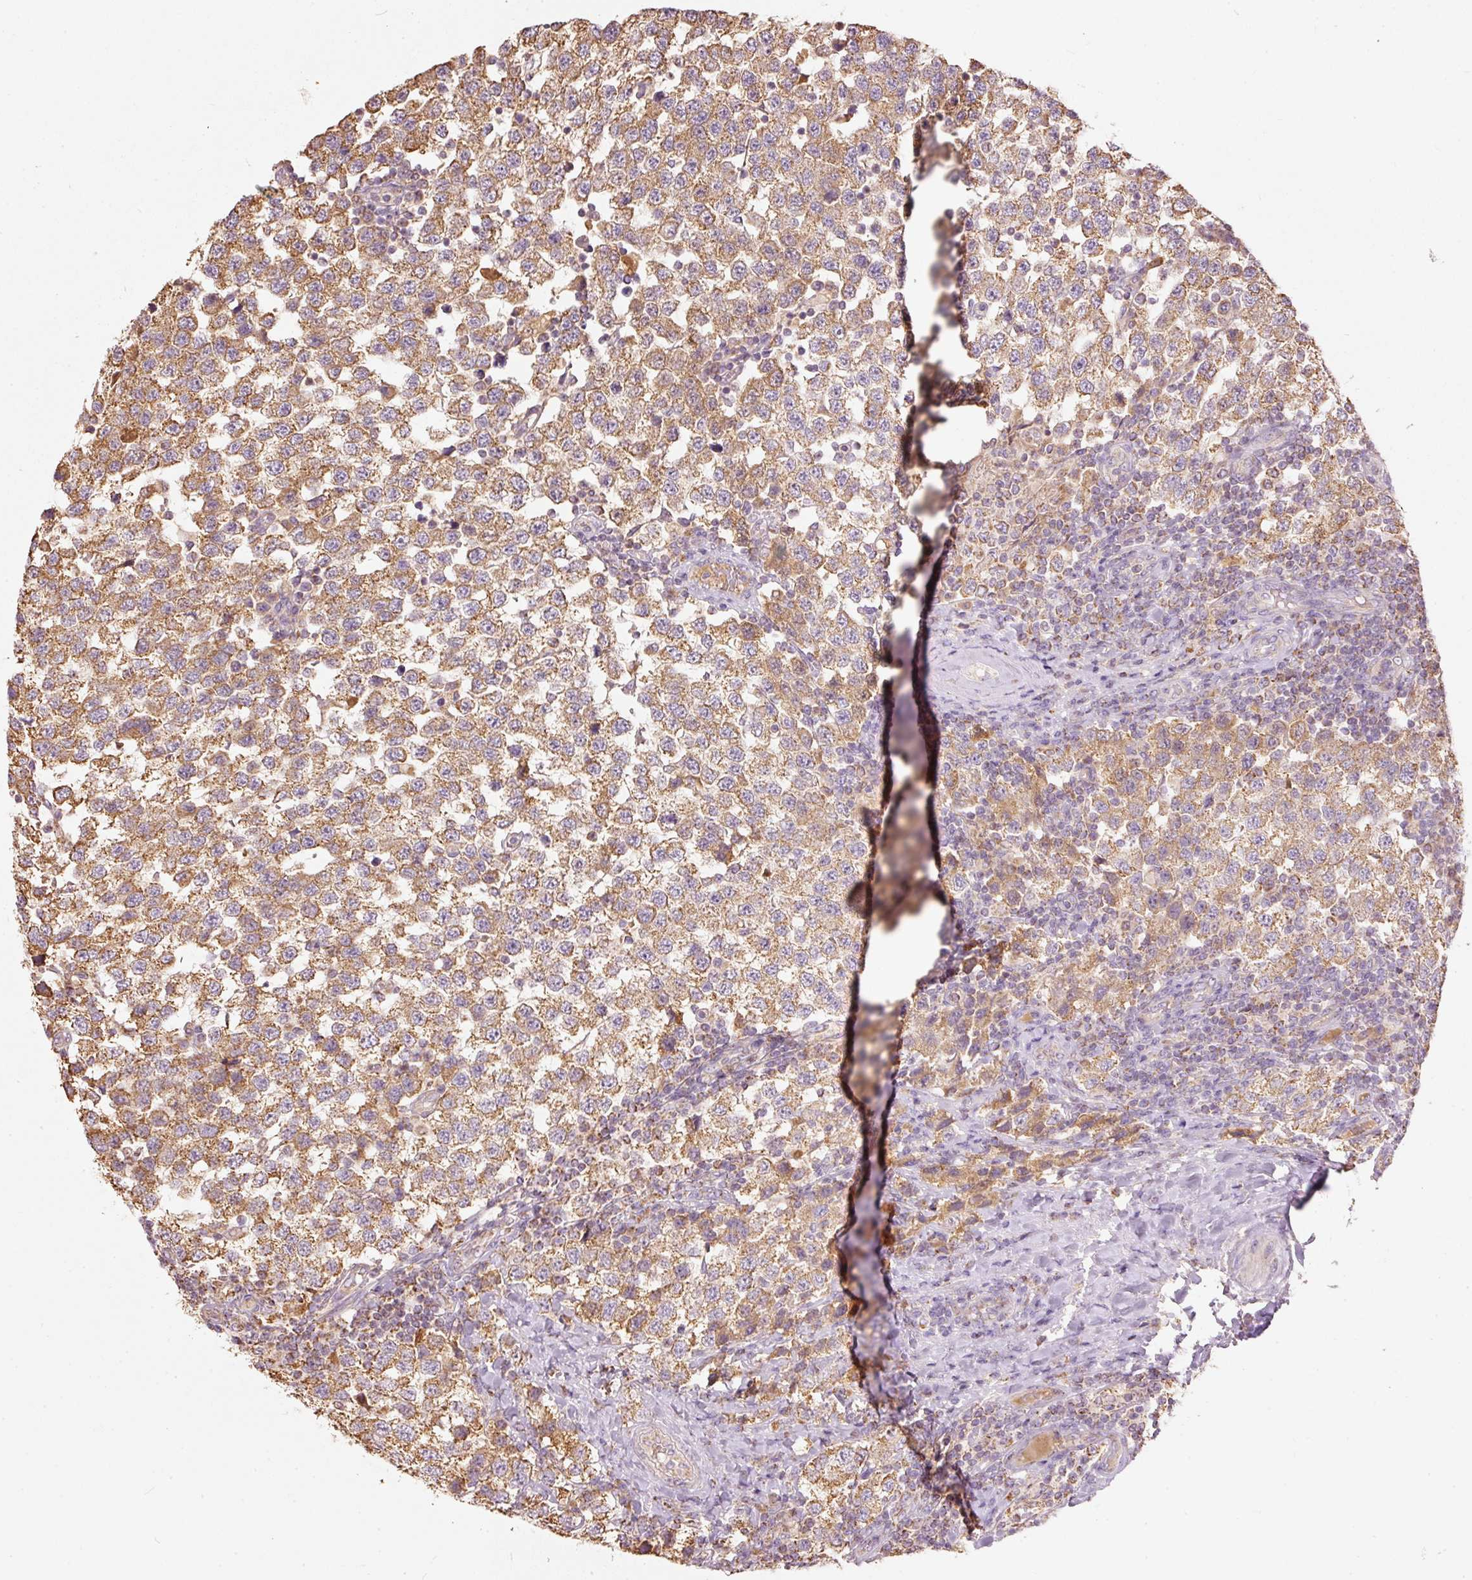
{"staining": {"intensity": "moderate", "quantity": ">75%", "location": "cytoplasmic/membranous"}, "tissue": "testis cancer", "cell_type": "Tumor cells", "image_type": "cancer", "snomed": [{"axis": "morphology", "description": "Seminoma, NOS"}, {"axis": "topography", "description": "Testis"}], "caption": "The immunohistochemical stain shows moderate cytoplasmic/membranous expression in tumor cells of testis cancer (seminoma) tissue.", "gene": "PSENEN", "patient": {"sex": "male", "age": 34}}